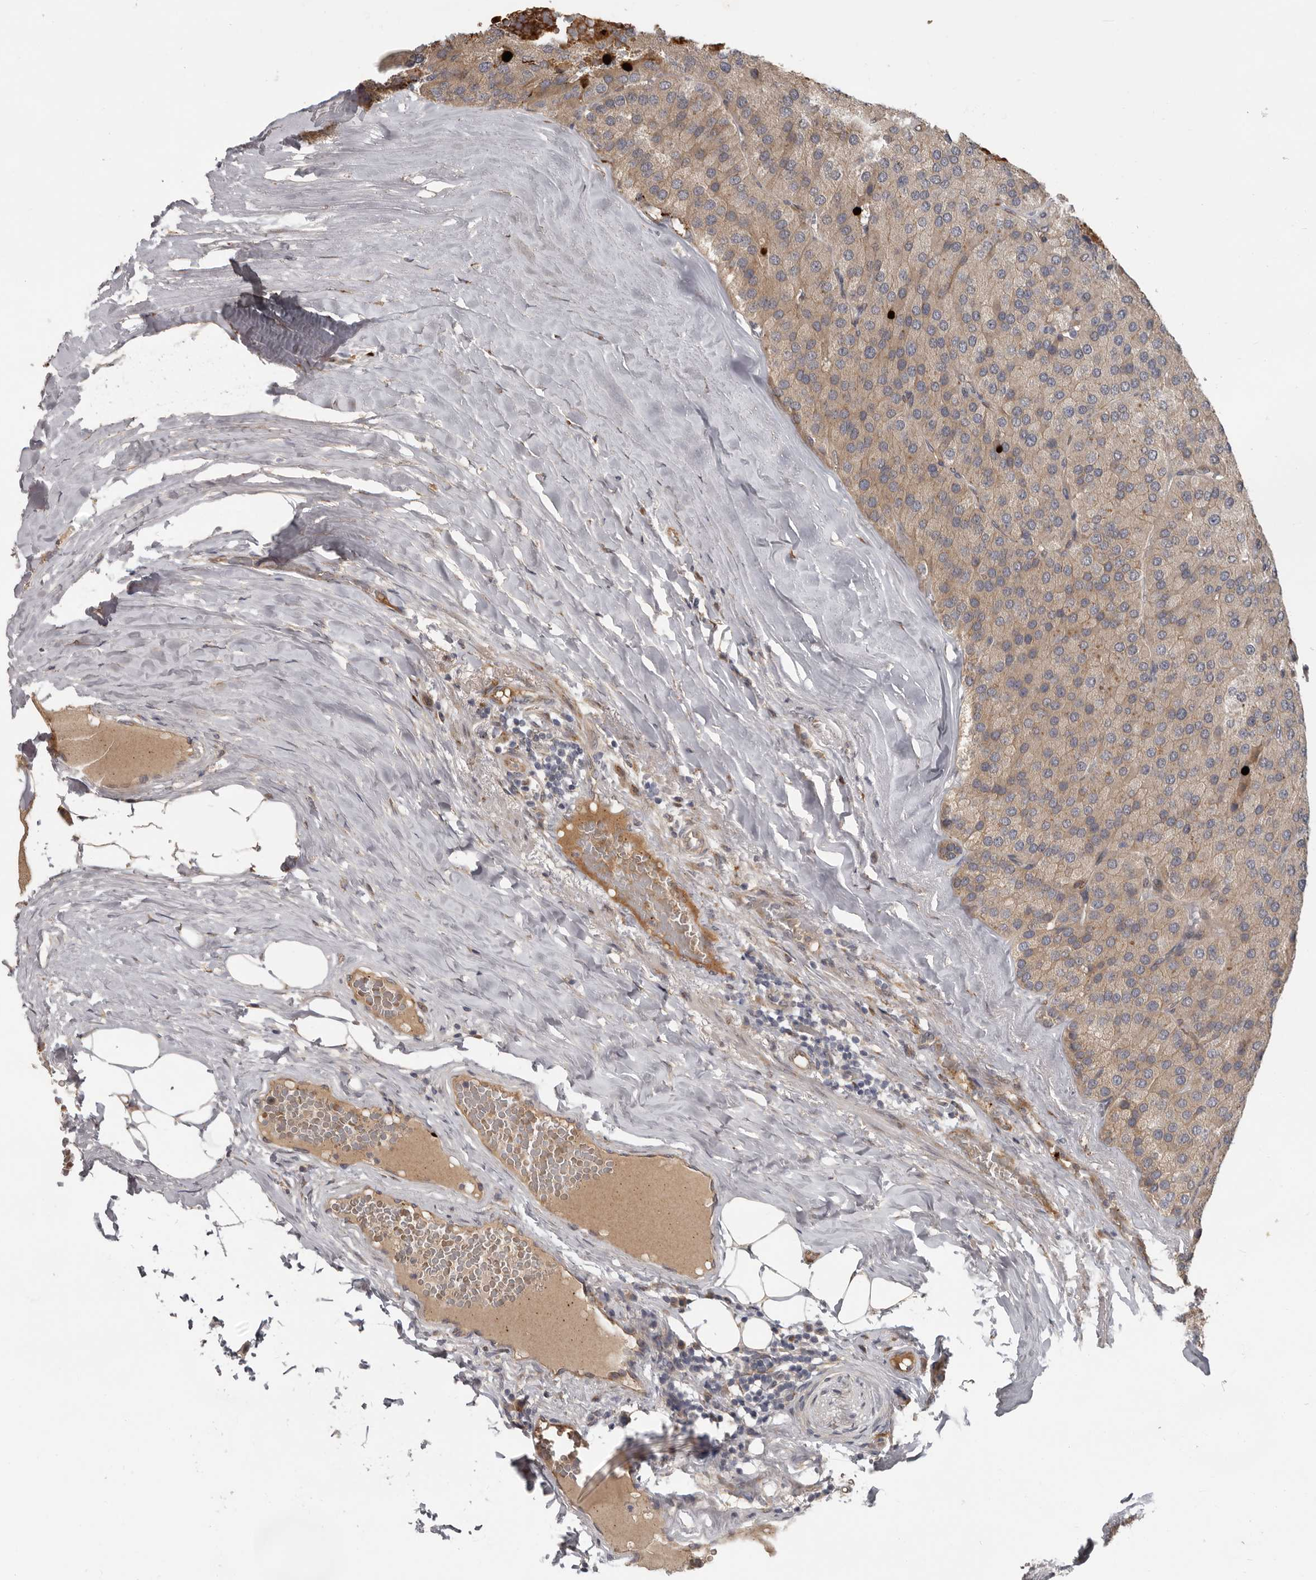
{"staining": {"intensity": "weak", "quantity": ">75%", "location": "cytoplasmic/membranous"}, "tissue": "parathyroid gland", "cell_type": "Glandular cells", "image_type": "normal", "snomed": [{"axis": "morphology", "description": "Normal tissue, NOS"}, {"axis": "morphology", "description": "Adenoma, NOS"}, {"axis": "topography", "description": "Parathyroid gland"}], "caption": "High-power microscopy captured an IHC micrograph of benign parathyroid gland, revealing weak cytoplasmic/membranous staining in approximately >75% of glandular cells. (Brightfield microscopy of DAB IHC at high magnification).", "gene": "MTF1", "patient": {"sex": "female", "age": 86}}